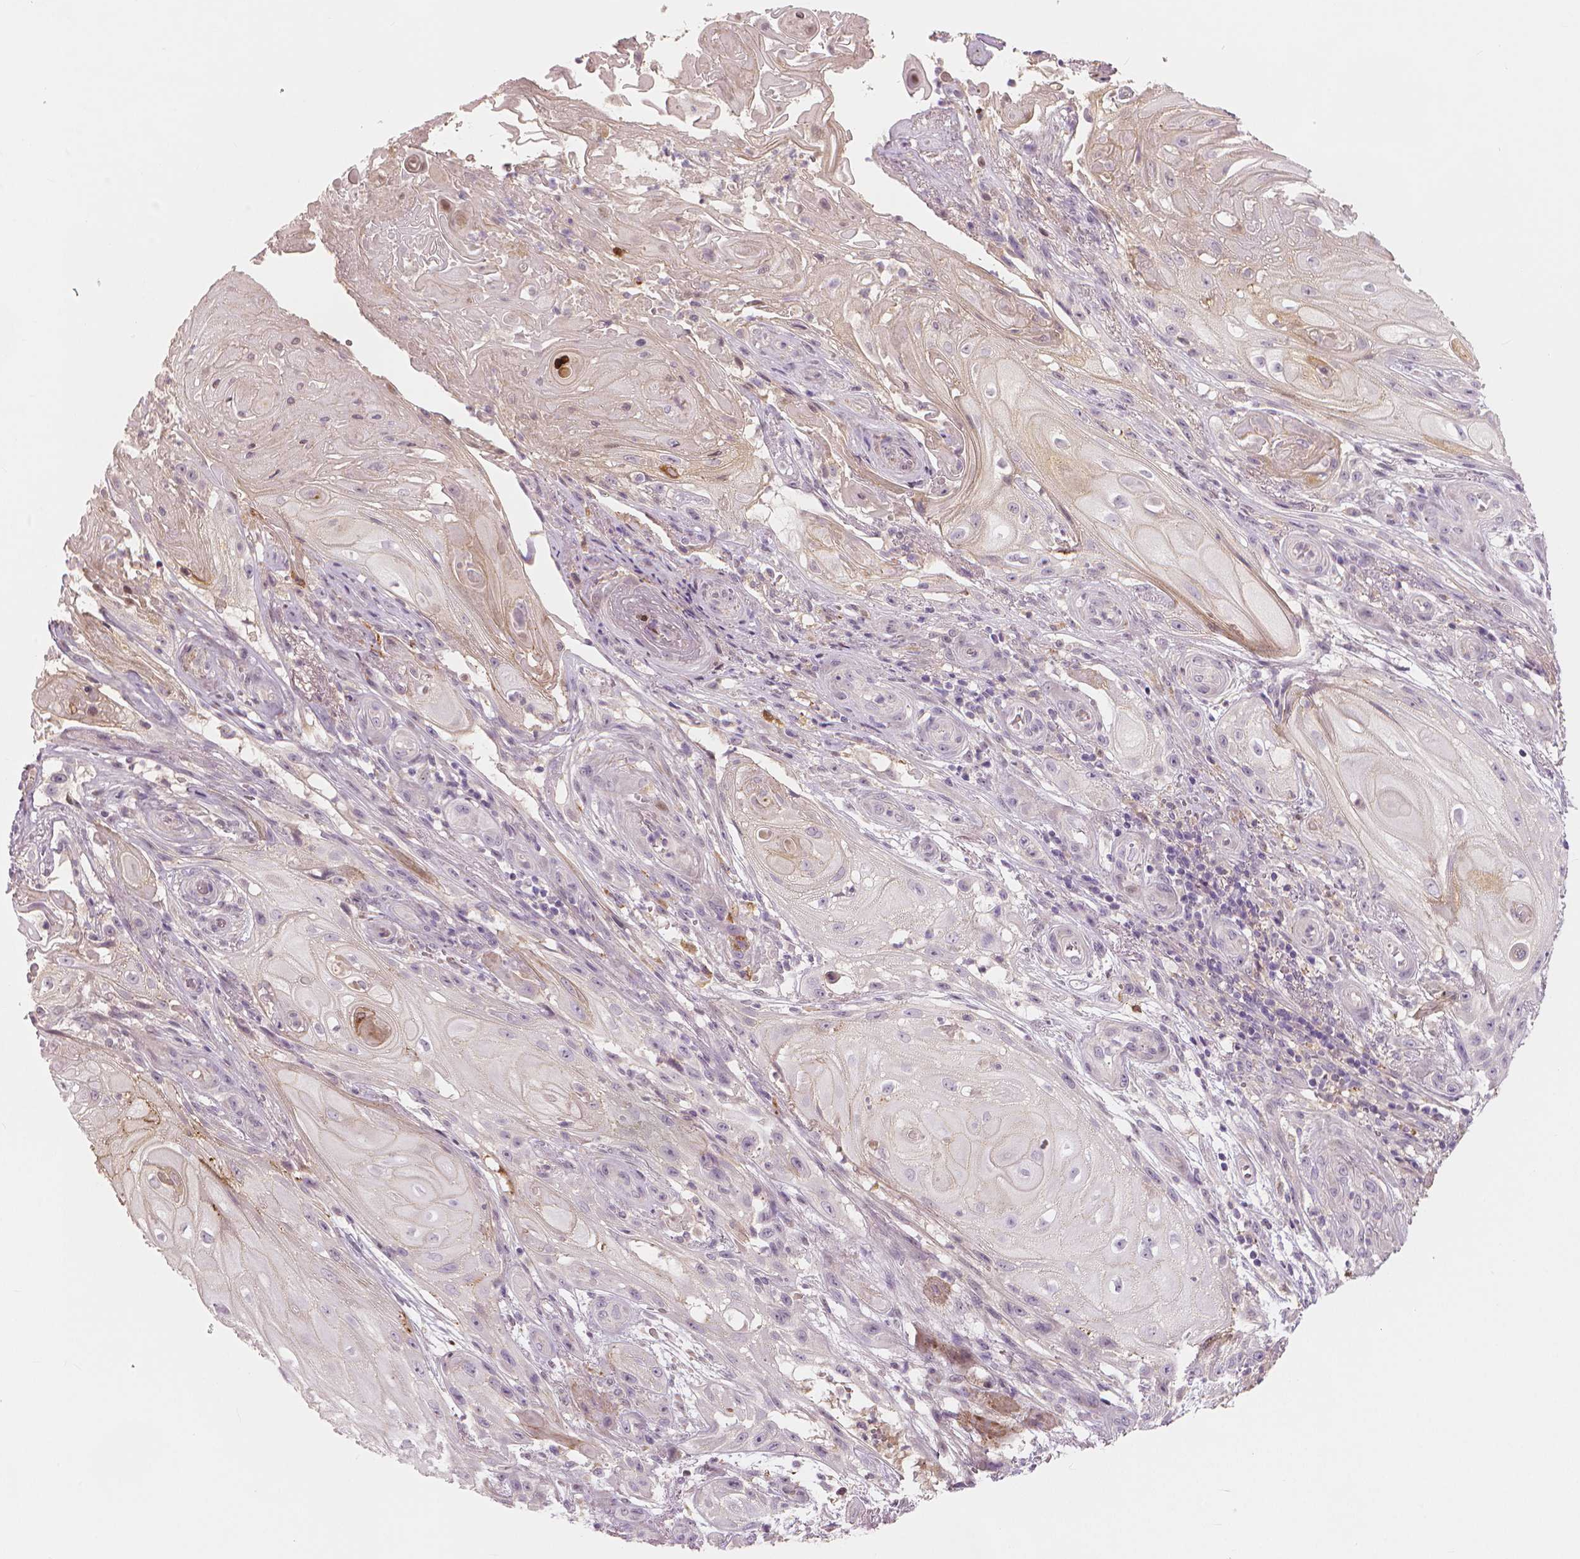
{"staining": {"intensity": "negative", "quantity": "none", "location": "none"}, "tissue": "skin cancer", "cell_type": "Tumor cells", "image_type": "cancer", "snomed": [{"axis": "morphology", "description": "Squamous cell carcinoma, NOS"}, {"axis": "topography", "description": "Skin"}], "caption": "Tumor cells show no significant protein staining in skin squamous cell carcinoma.", "gene": "RNASE7", "patient": {"sex": "male", "age": 62}}